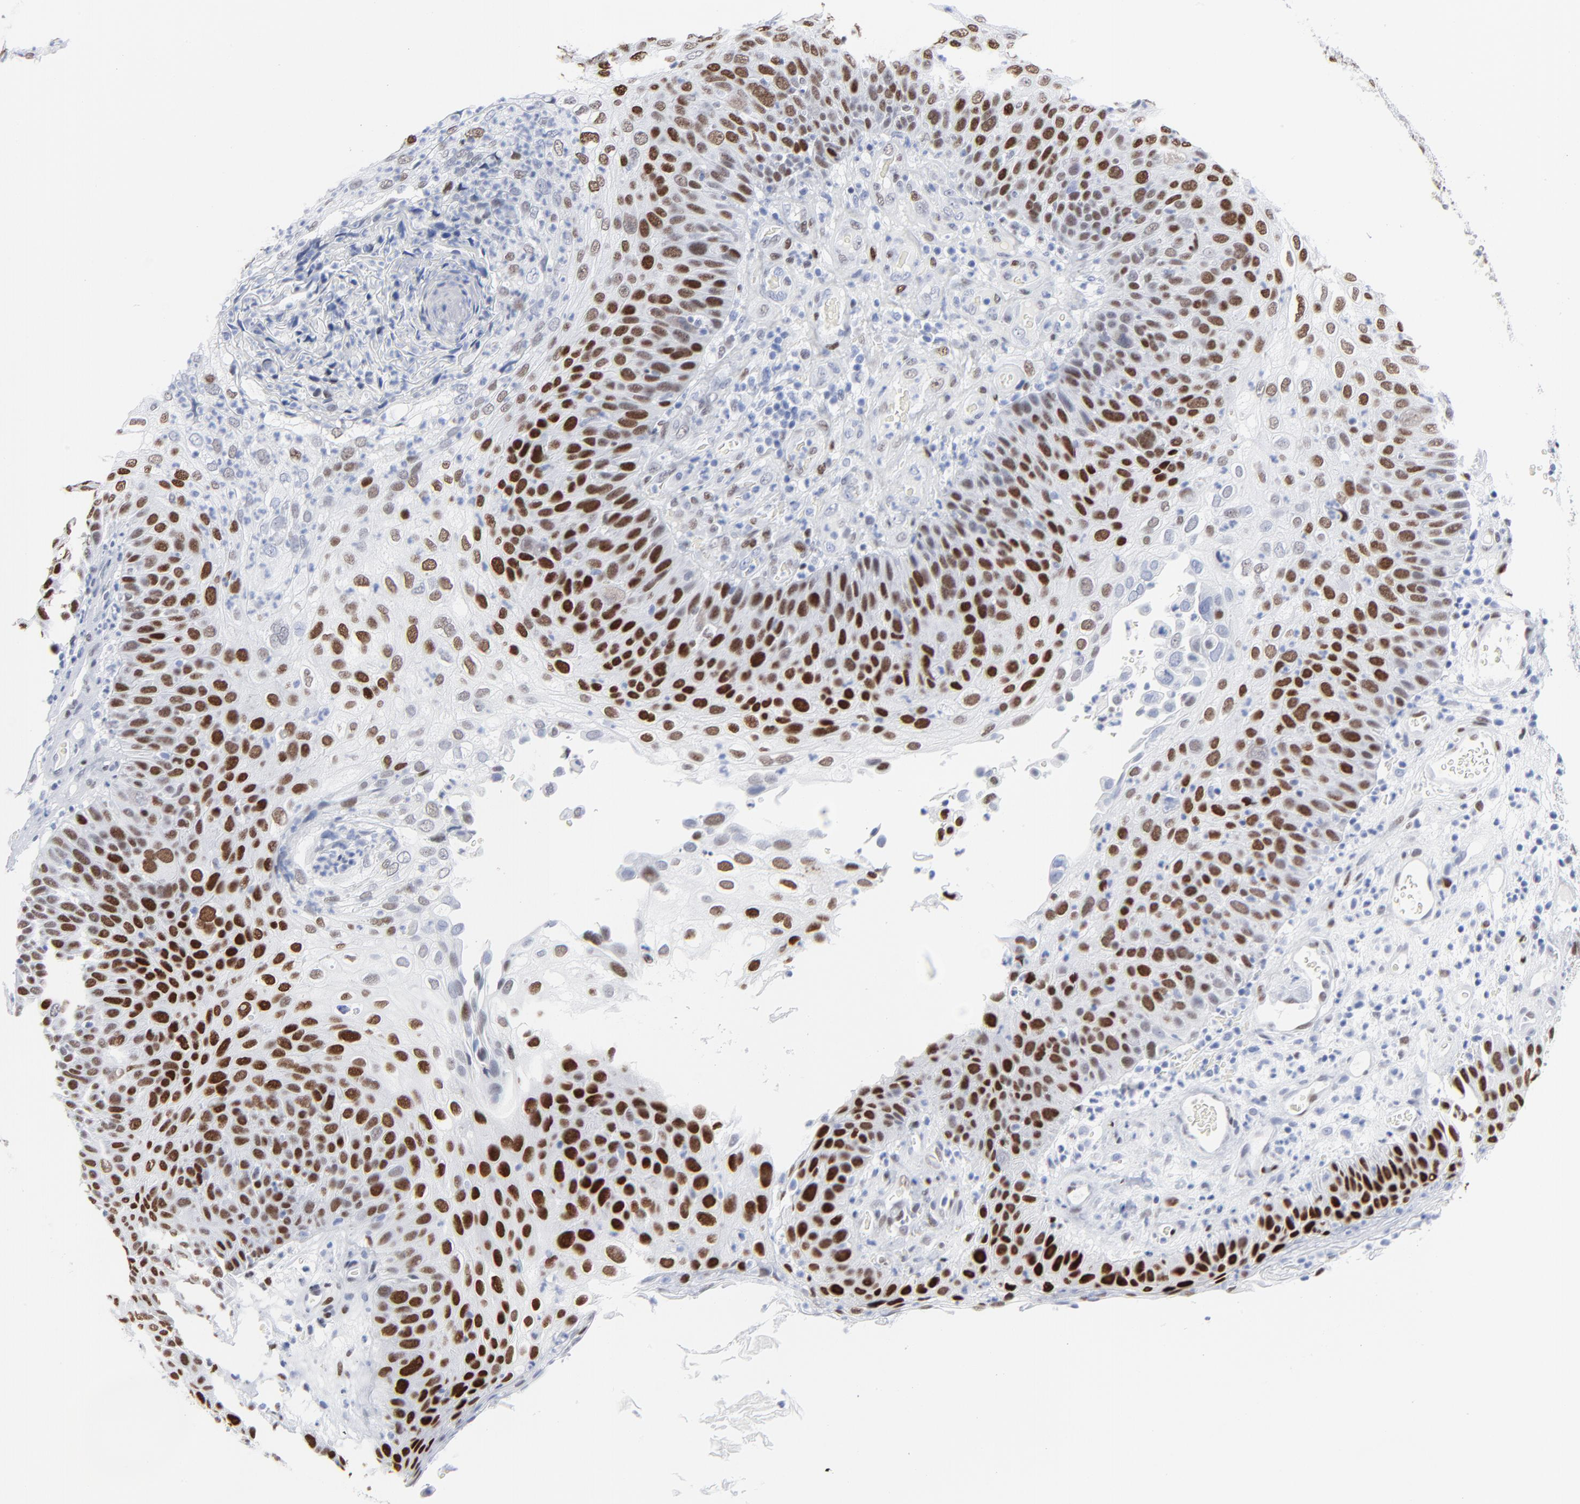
{"staining": {"intensity": "strong", "quantity": ">75%", "location": "nuclear"}, "tissue": "skin cancer", "cell_type": "Tumor cells", "image_type": "cancer", "snomed": [{"axis": "morphology", "description": "Squamous cell carcinoma, NOS"}, {"axis": "topography", "description": "Skin"}], "caption": "Protein expression analysis of human skin cancer (squamous cell carcinoma) reveals strong nuclear expression in approximately >75% of tumor cells.", "gene": "JUN", "patient": {"sex": "male", "age": 87}}